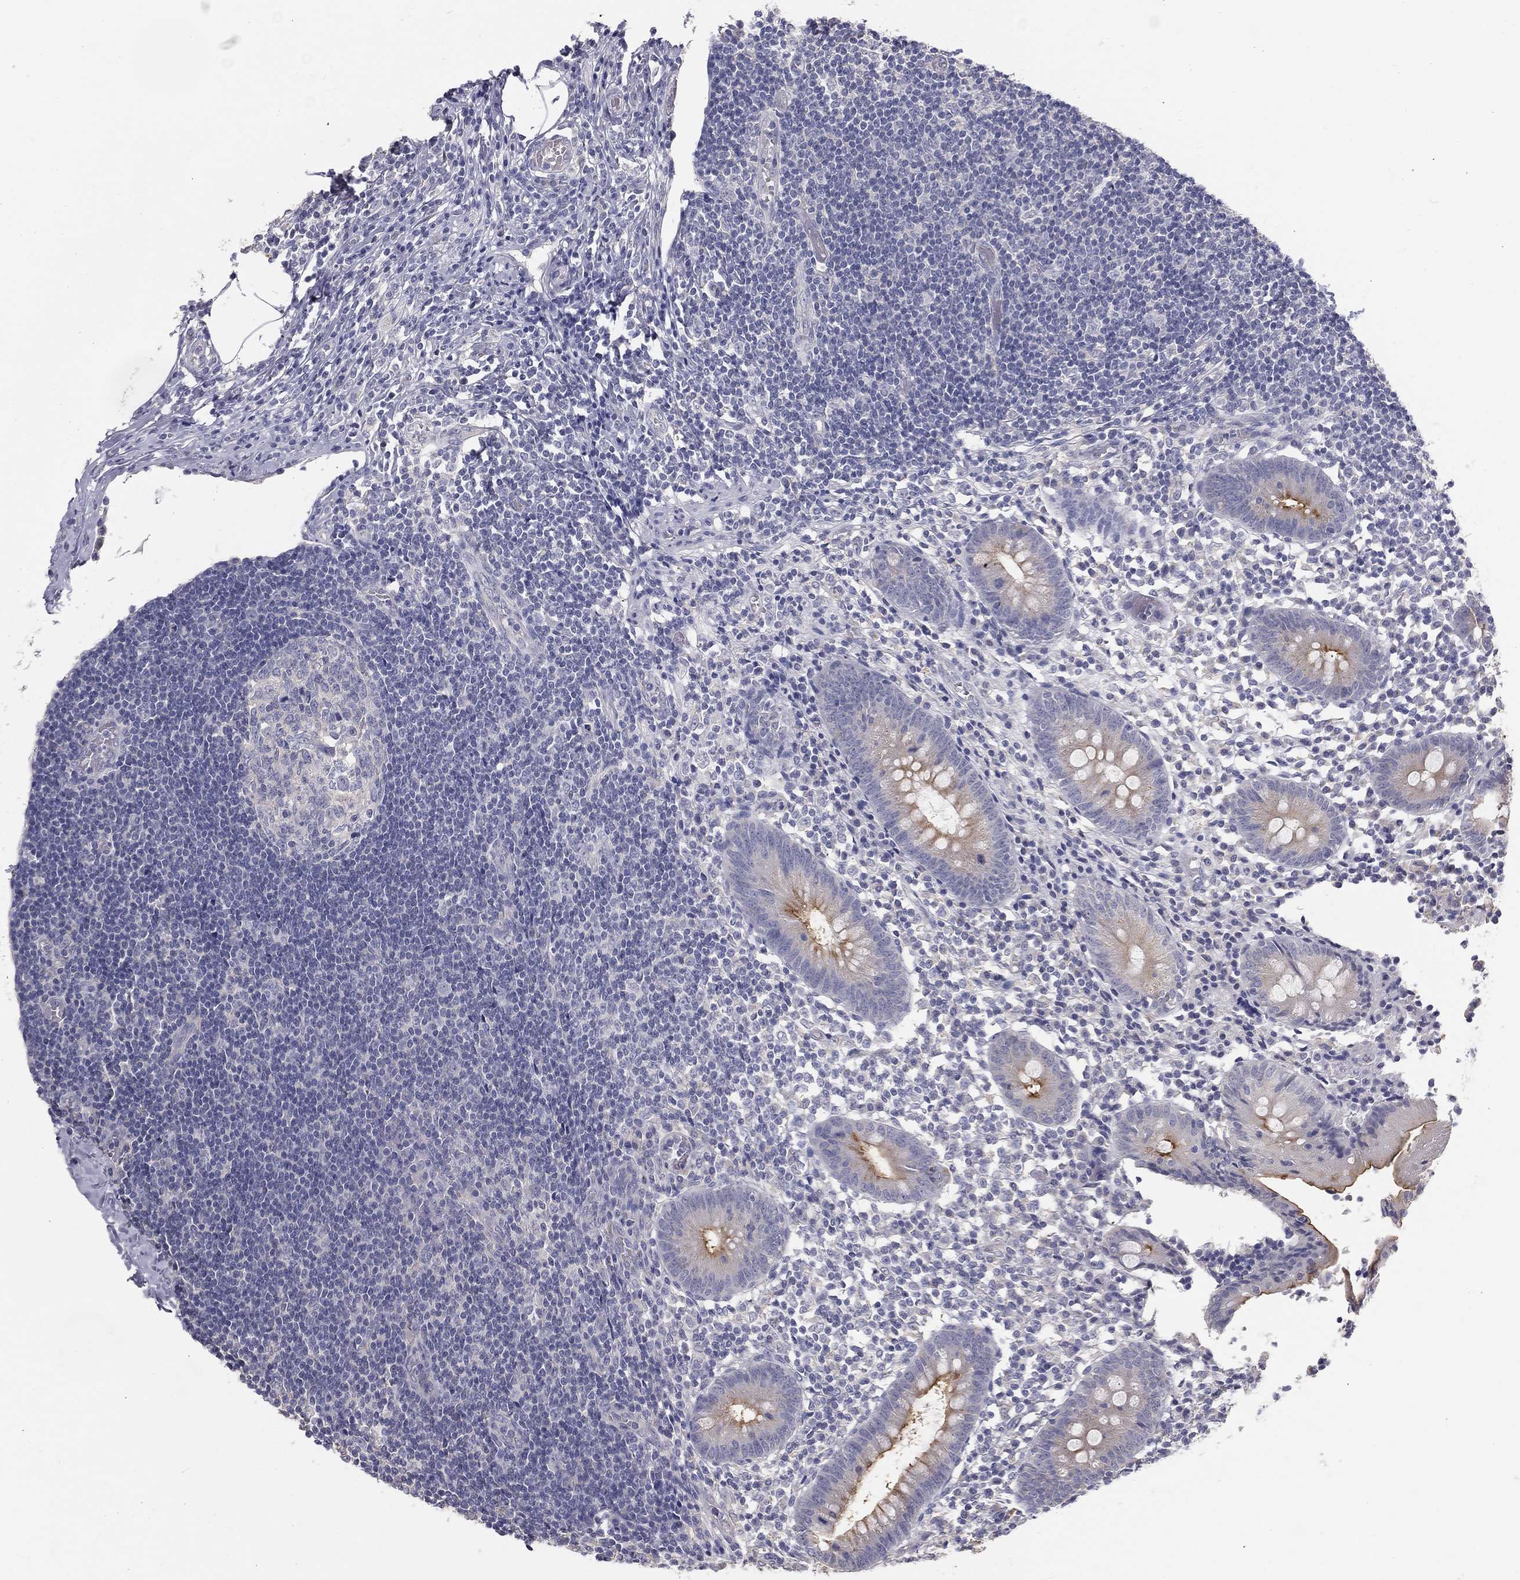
{"staining": {"intensity": "strong", "quantity": "<25%", "location": "cytoplasmic/membranous"}, "tissue": "appendix", "cell_type": "Glandular cells", "image_type": "normal", "snomed": [{"axis": "morphology", "description": "Normal tissue, NOS"}, {"axis": "topography", "description": "Appendix"}], "caption": "DAB immunohistochemical staining of unremarkable human appendix demonstrates strong cytoplasmic/membranous protein staining in about <25% of glandular cells.", "gene": "MUC13", "patient": {"sex": "female", "age": 40}}